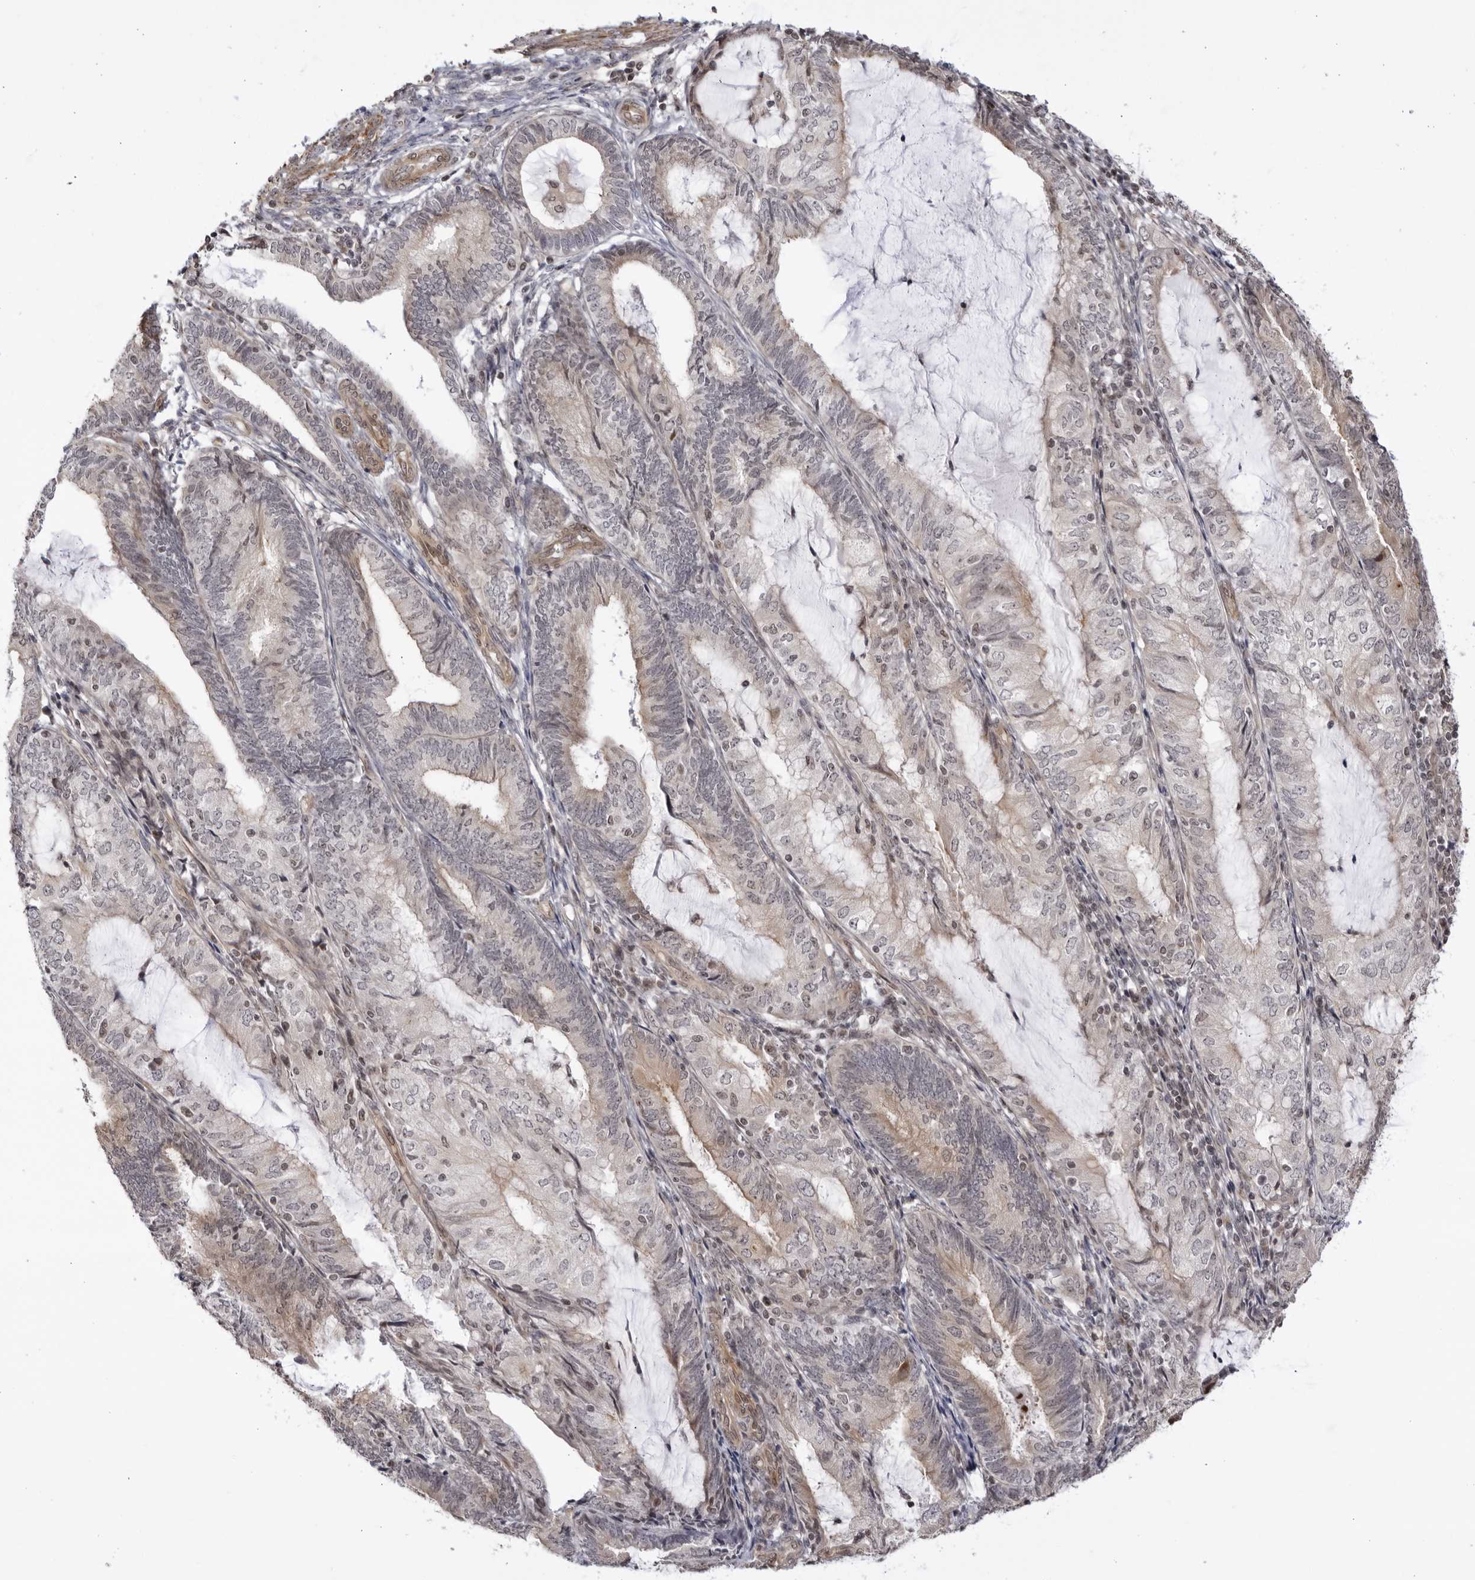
{"staining": {"intensity": "weak", "quantity": "25%-75%", "location": "cytoplasmic/membranous"}, "tissue": "endometrial cancer", "cell_type": "Tumor cells", "image_type": "cancer", "snomed": [{"axis": "morphology", "description": "Adenocarcinoma, NOS"}, {"axis": "topography", "description": "Endometrium"}], "caption": "Weak cytoplasmic/membranous expression is seen in about 25%-75% of tumor cells in endometrial cancer (adenocarcinoma). (IHC, brightfield microscopy, high magnification).", "gene": "CNBD1", "patient": {"sex": "female", "age": 81}}